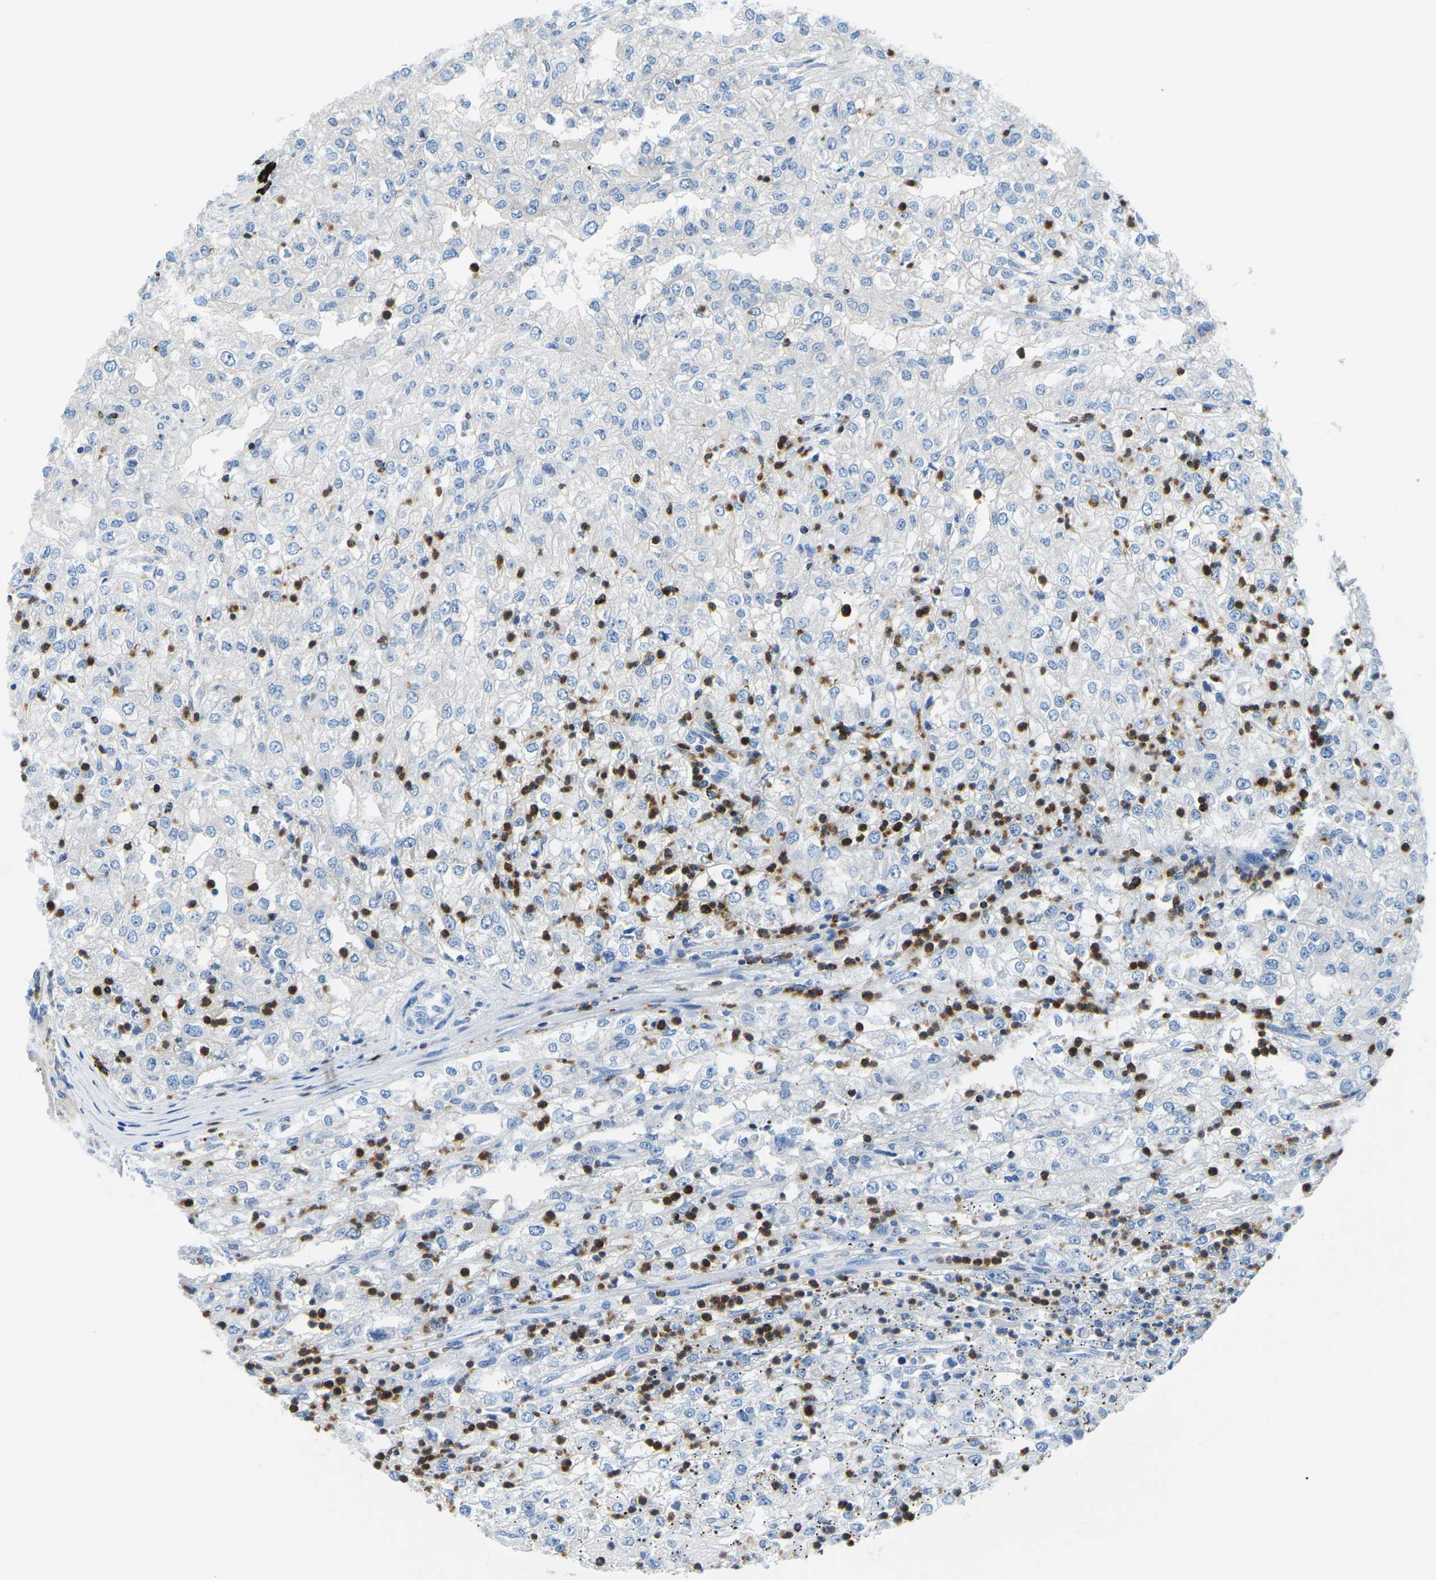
{"staining": {"intensity": "negative", "quantity": "none", "location": "none"}, "tissue": "renal cancer", "cell_type": "Tumor cells", "image_type": "cancer", "snomed": [{"axis": "morphology", "description": "Adenocarcinoma, NOS"}, {"axis": "topography", "description": "Kidney"}], "caption": "A histopathology image of renal adenocarcinoma stained for a protein displays no brown staining in tumor cells.", "gene": "MC4R", "patient": {"sex": "female", "age": 54}}